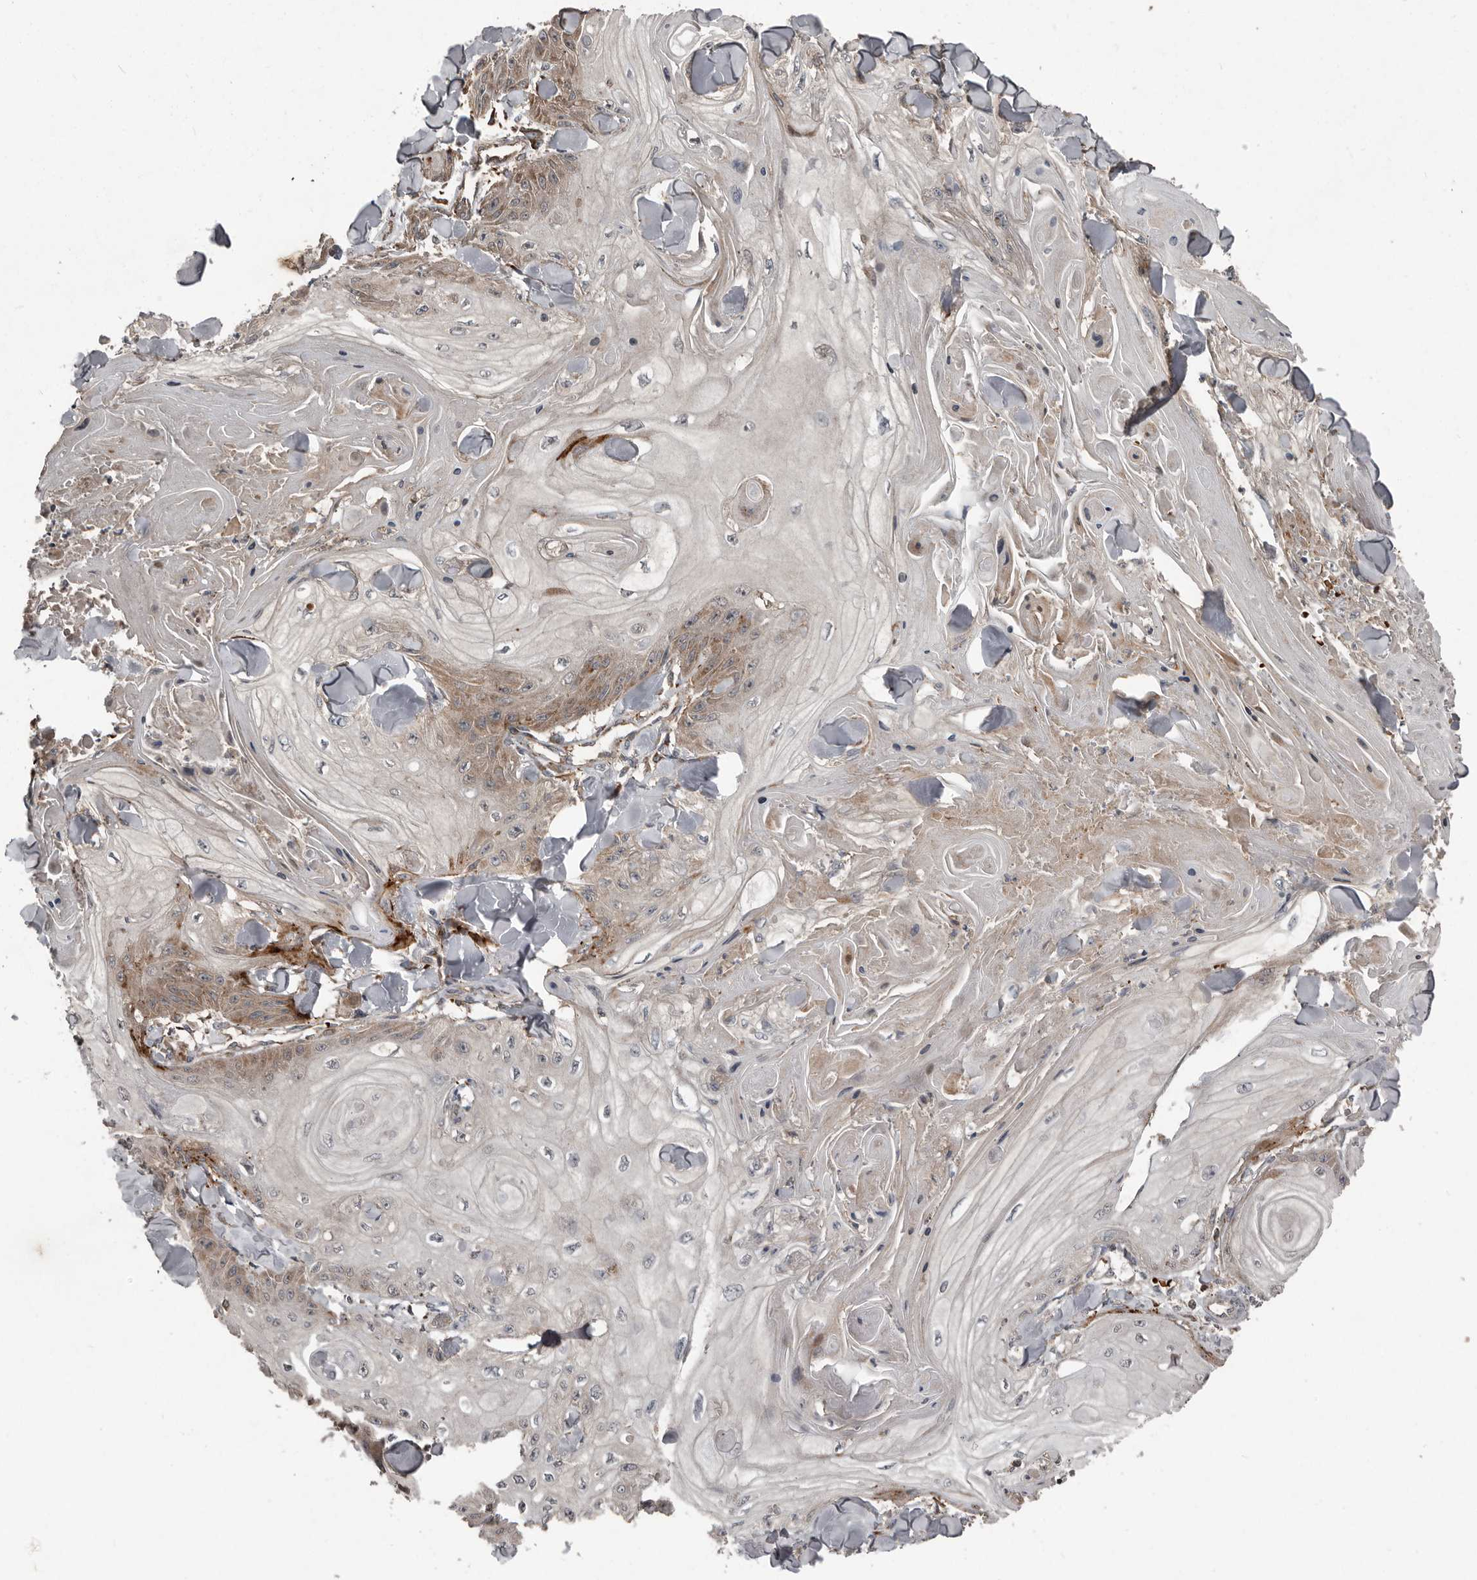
{"staining": {"intensity": "weak", "quantity": "<25%", "location": "cytoplasmic/membranous"}, "tissue": "skin cancer", "cell_type": "Tumor cells", "image_type": "cancer", "snomed": [{"axis": "morphology", "description": "Squamous cell carcinoma, NOS"}, {"axis": "topography", "description": "Skin"}], "caption": "An IHC micrograph of squamous cell carcinoma (skin) is shown. There is no staining in tumor cells of squamous cell carcinoma (skin).", "gene": "FBXO31", "patient": {"sex": "male", "age": 74}}